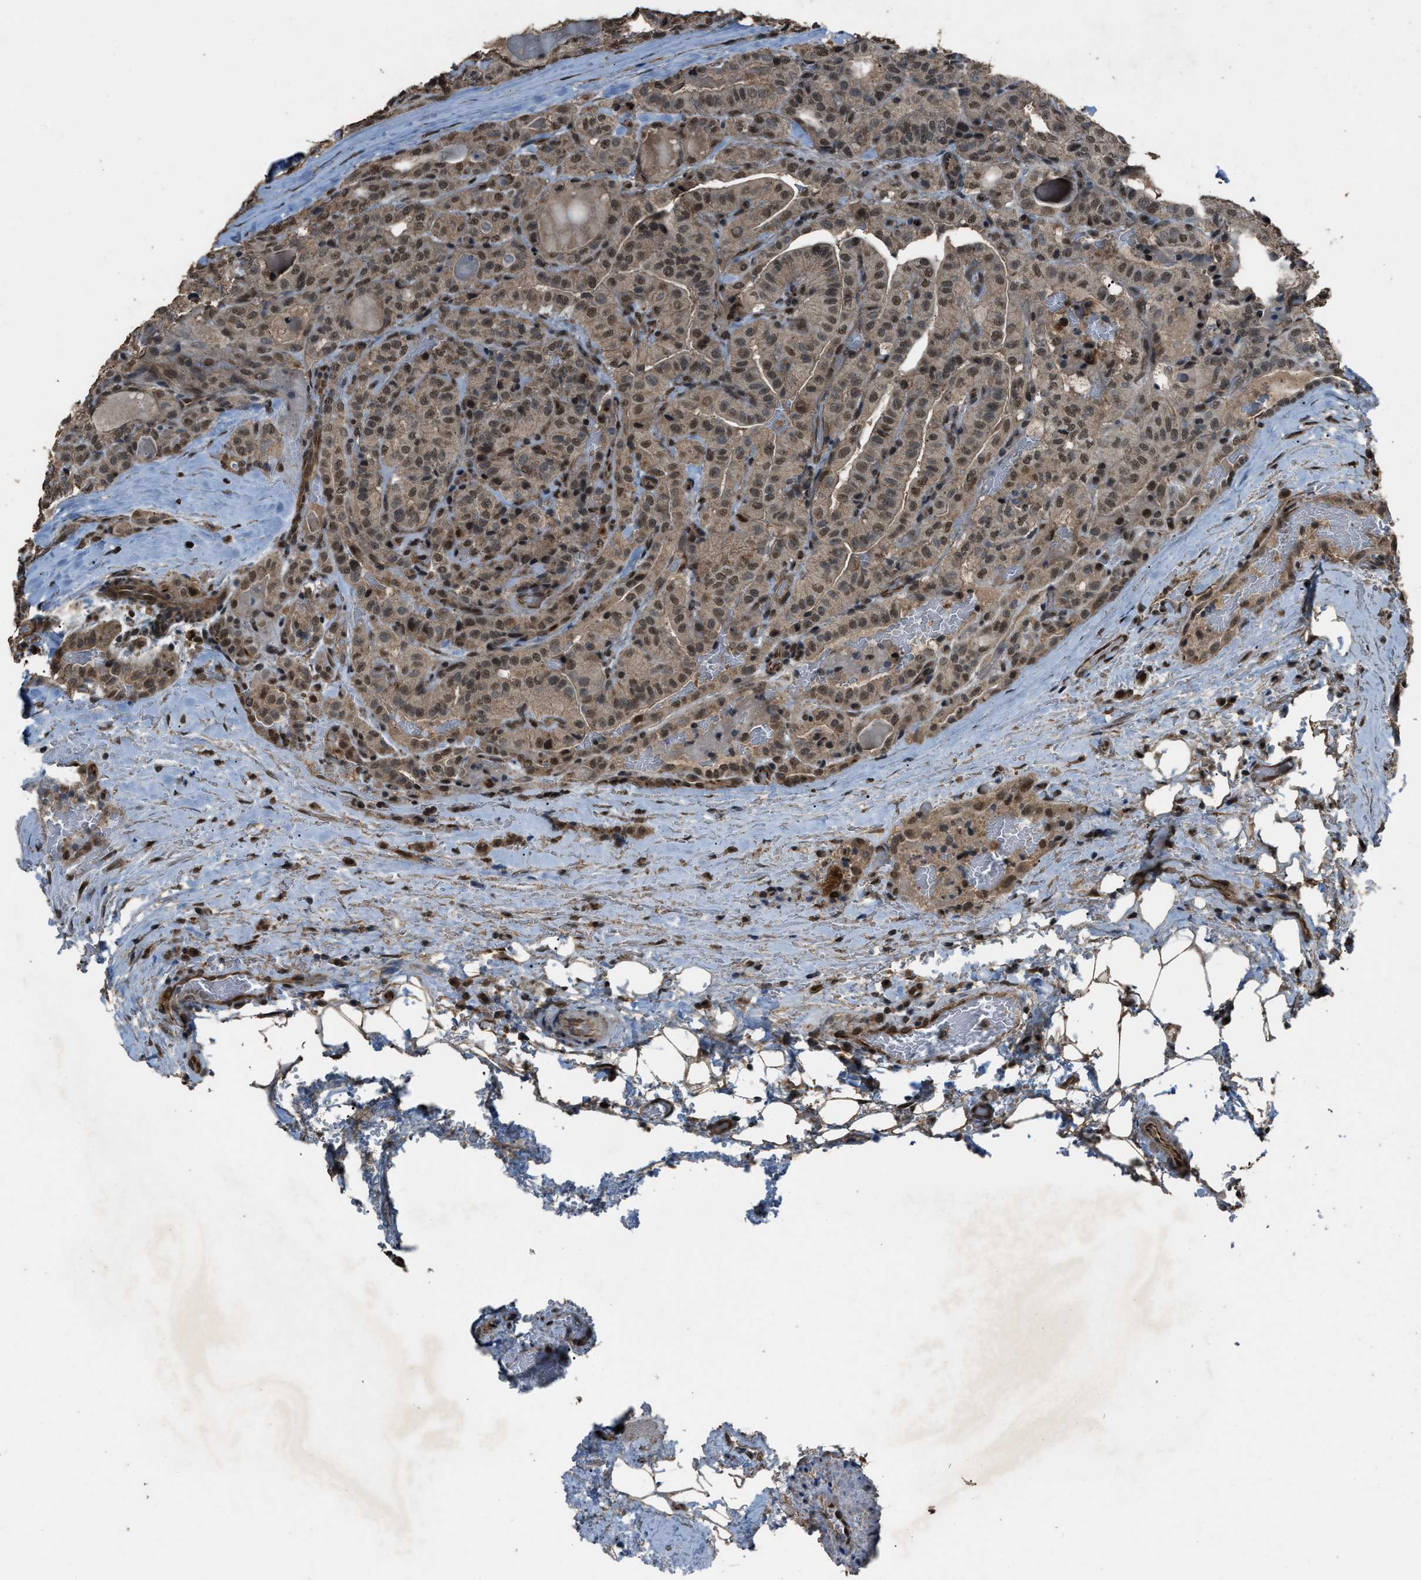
{"staining": {"intensity": "moderate", "quantity": ">75%", "location": "cytoplasmic/membranous,nuclear"}, "tissue": "head and neck cancer", "cell_type": "Tumor cells", "image_type": "cancer", "snomed": [{"axis": "morphology", "description": "Squamous cell carcinoma, NOS"}, {"axis": "topography", "description": "Oral tissue"}, {"axis": "topography", "description": "Head-Neck"}], "caption": "Head and neck cancer (squamous cell carcinoma) stained with immunohistochemistry reveals moderate cytoplasmic/membranous and nuclear expression in approximately >75% of tumor cells.", "gene": "SERTAD2", "patient": {"sex": "female", "age": 50}}